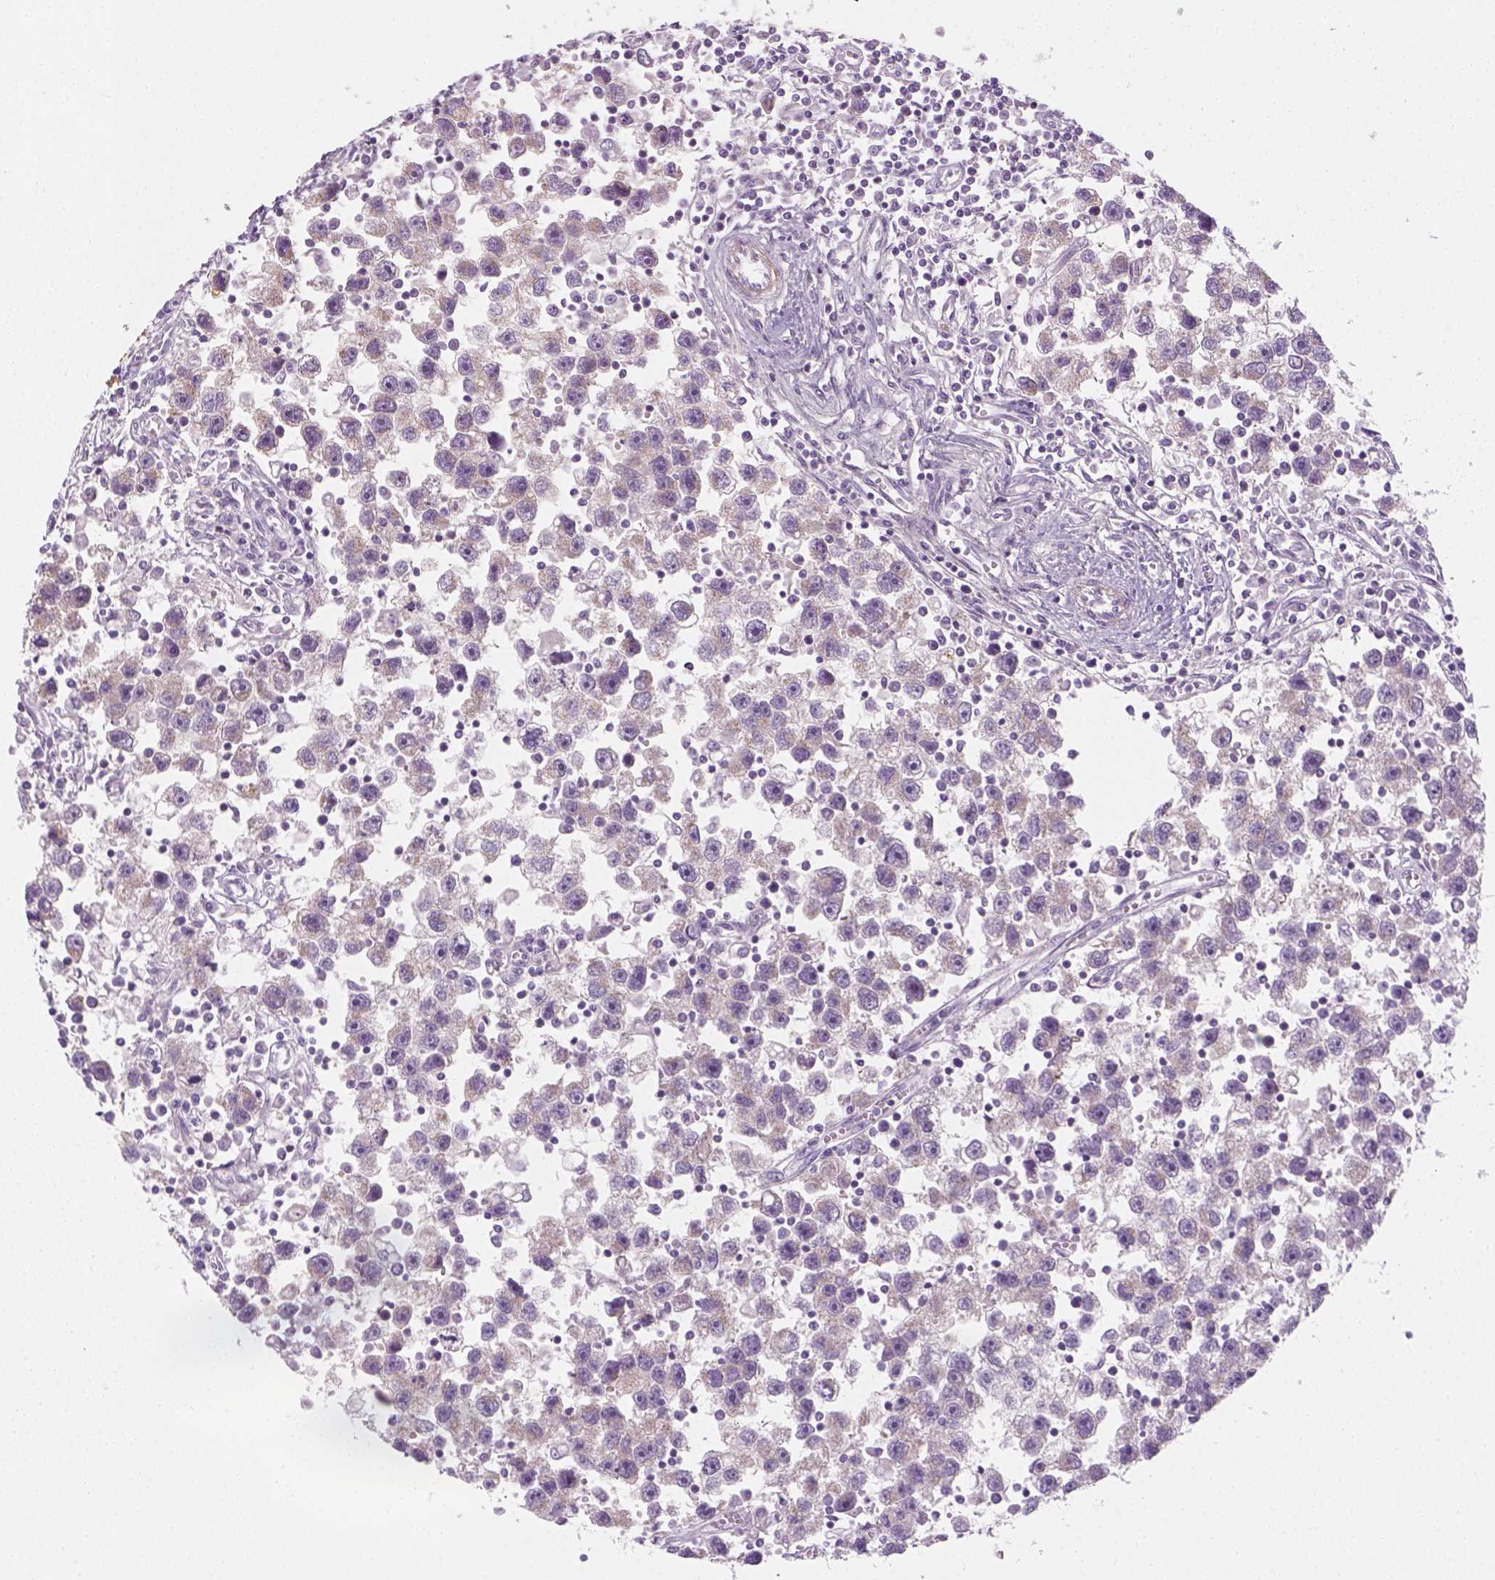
{"staining": {"intensity": "negative", "quantity": "none", "location": "none"}, "tissue": "testis cancer", "cell_type": "Tumor cells", "image_type": "cancer", "snomed": [{"axis": "morphology", "description": "Seminoma, NOS"}, {"axis": "topography", "description": "Testis"}], "caption": "There is no significant staining in tumor cells of testis seminoma.", "gene": "EPHB1", "patient": {"sex": "male", "age": 30}}